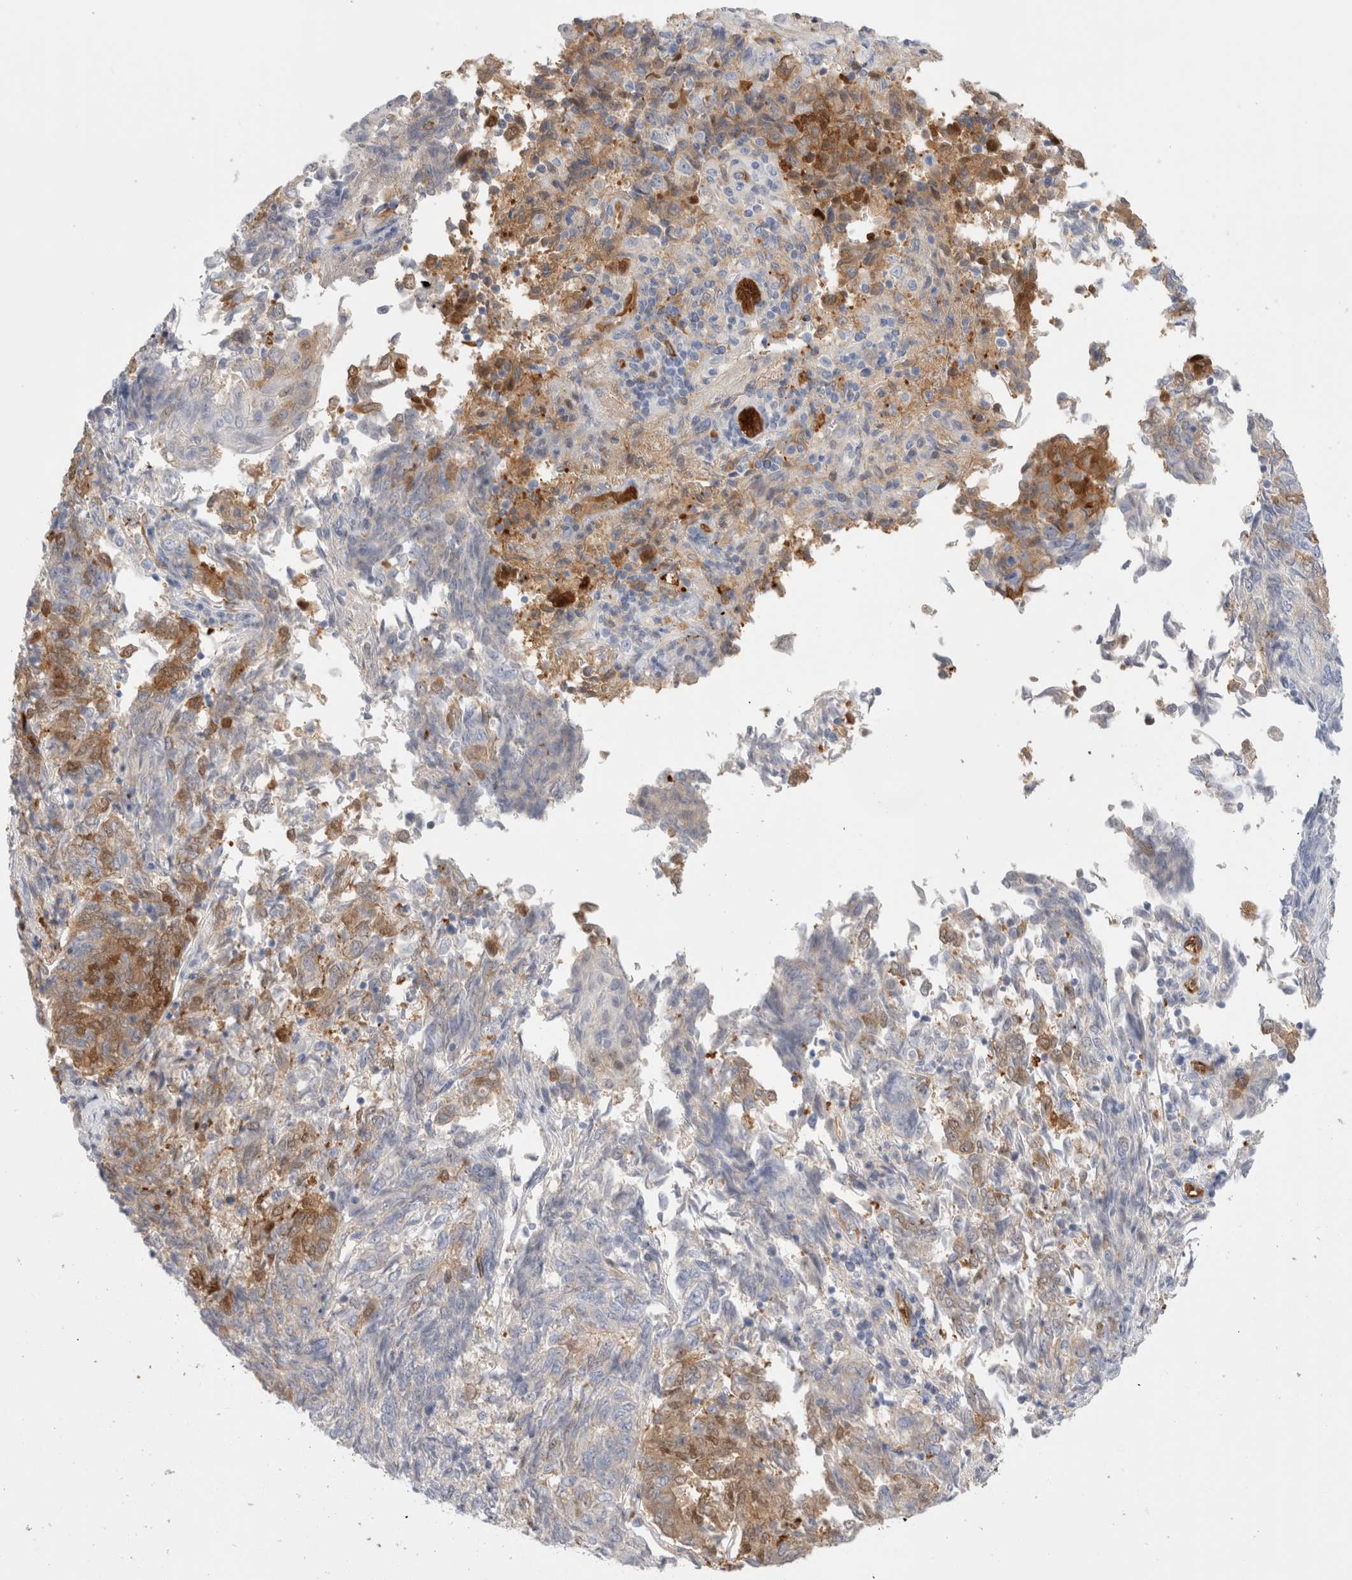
{"staining": {"intensity": "moderate", "quantity": "25%-75%", "location": "cytoplasmic/membranous"}, "tissue": "endometrial cancer", "cell_type": "Tumor cells", "image_type": "cancer", "snomed": [{"axis": "morphology", "description": "Adenocarcinoma, NOS"}, {"axis": "topography", "description": "Endometrium"}], "caption": "The image demonstrates staining of adenocarcinoma (endometrial), revealing moderate cytoplasmic/membranous protein staining (brown color) within tumor cells.", "gene": "NAPEPLD", "patient": {"sex": "female", "age": 80}}